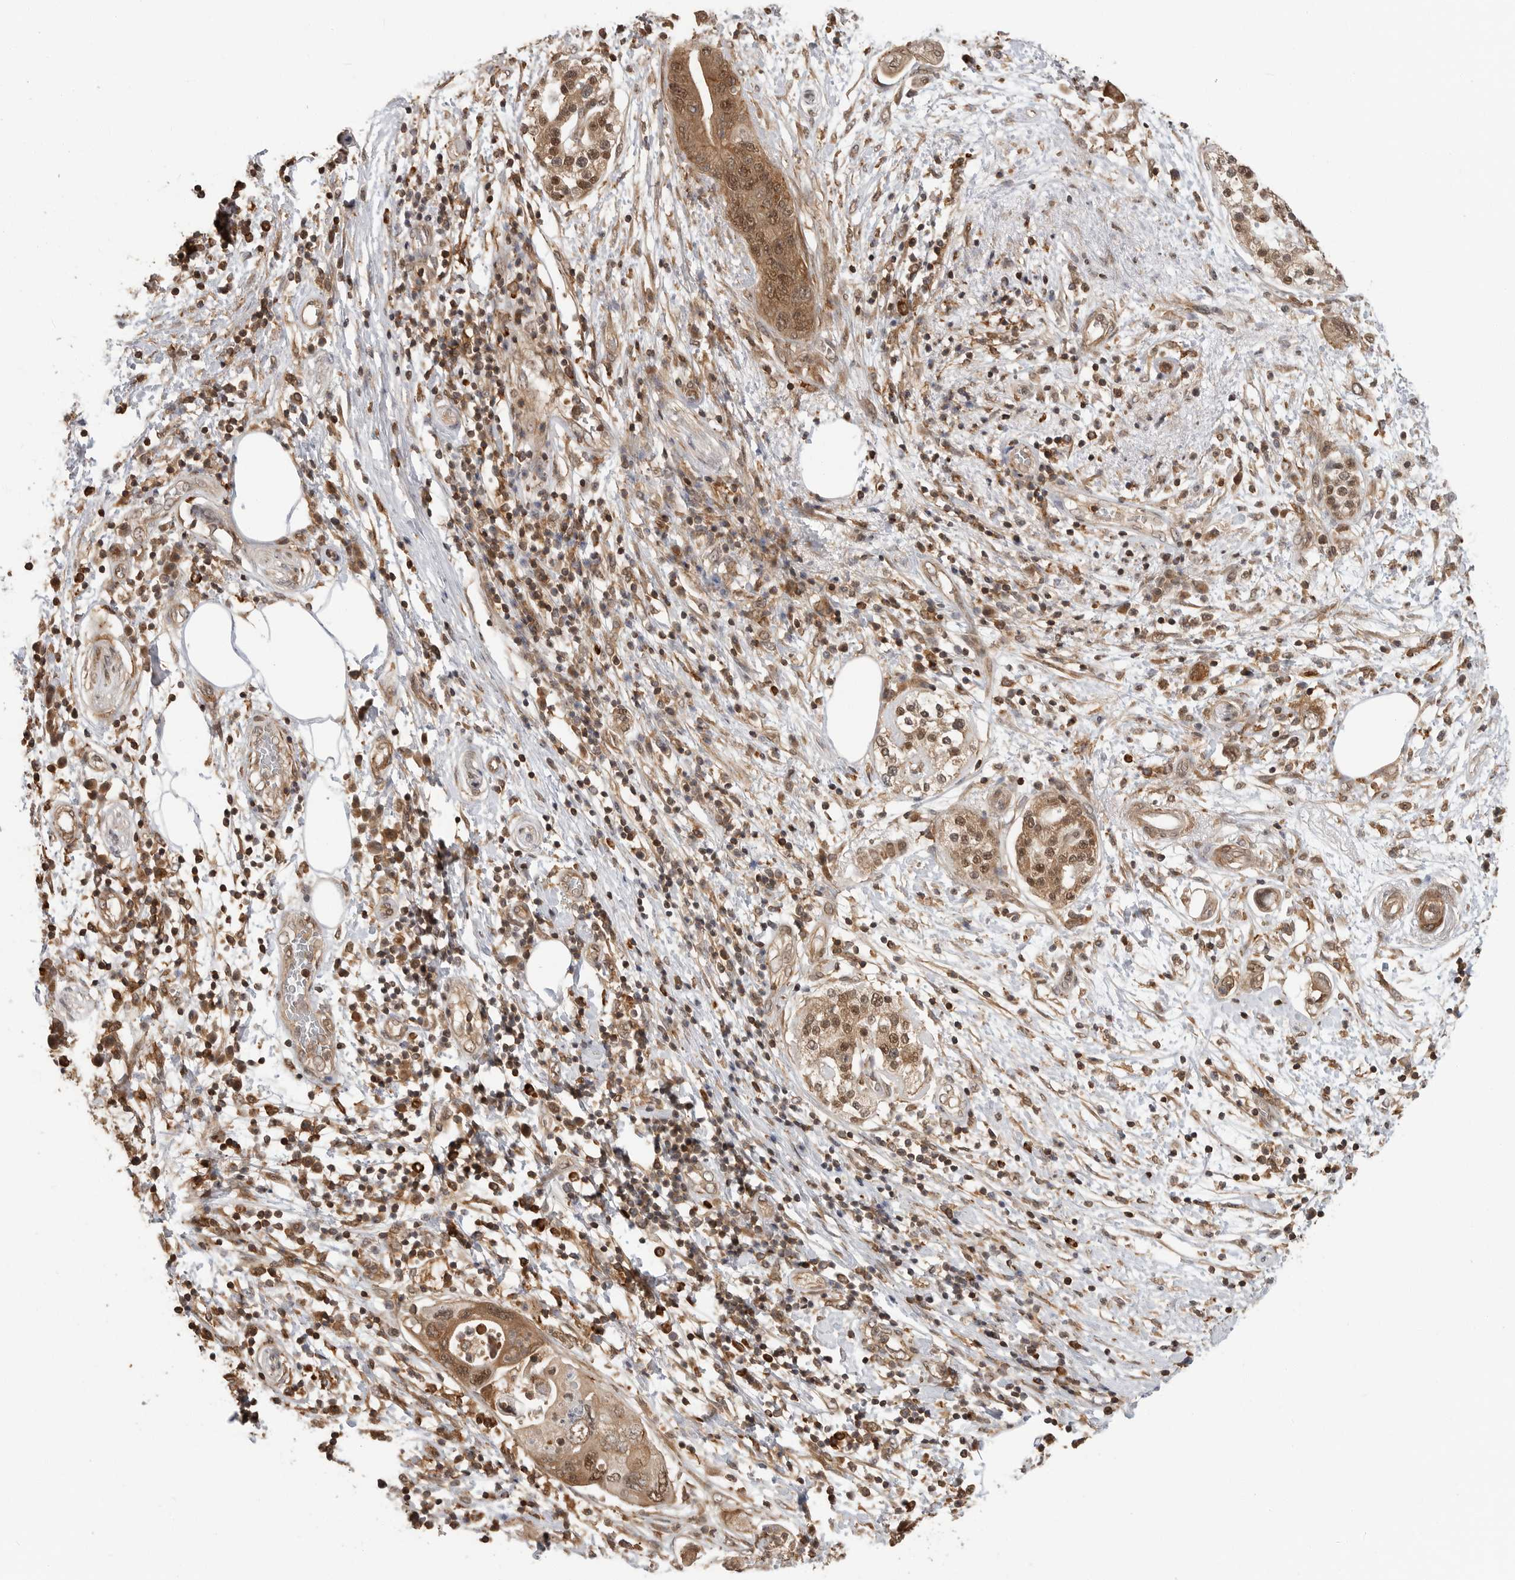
{"staining": {"intensity": "moderate", "quantity": ">75%", "location": "cytoplasmic/membranous,nuclear"}, "tissue": "pancreatic cancer", "cell_type": "Tumor cells", "image_type": "cancer", "snomed": [{"axis": "morphology", "description": "Adenocarcinoma, NOS"}, {"axis": "topography", "description": "Pancreas"}], "caption": "Tumor cells reveal medium levels of moderate cytoplasmic/membranous and nuclear expression in about >75% of cells in pancreatic adenocarcinoma.", "gene": "ERN1", "patient": {"sex": "female", "age": 73}}